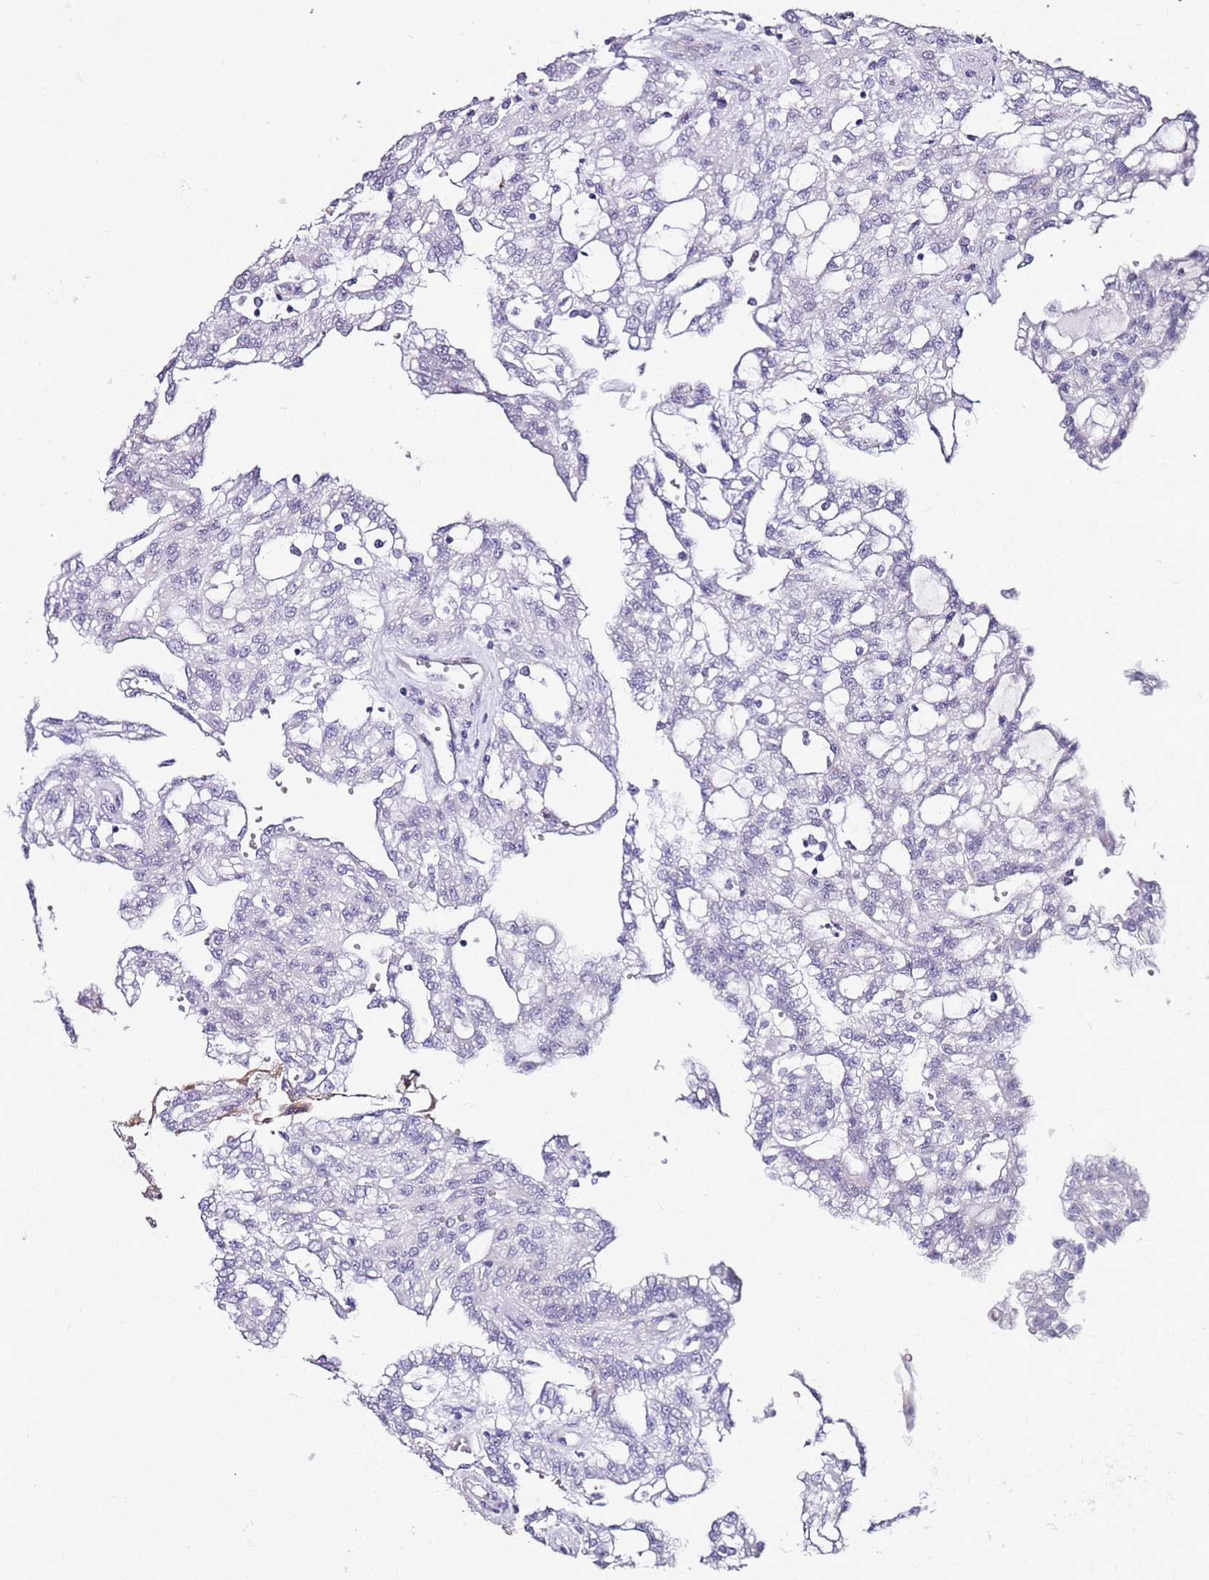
{"staining": {"intensity": "negative", "quantity": "none", "location": "none"}, "tissue": "renal cancer", "cell_type": "Tumor cells", "image_type": "cancer", "snomed": [{"axis": "morphology", "description": "Adenocarcinoma, NOS"}, {"axis": "topography", "description": "Kidney"}], "caption": "Immunohistochemistry of renal adenocarcinoma exhibits no expression in tumor cells. (DAB (3,3'-diaminobenzidine) IHC visualized using brightfield microscopy, high magnification).", "gene": "DUSP28", "patient": {"sex": "male", "age": 63}}